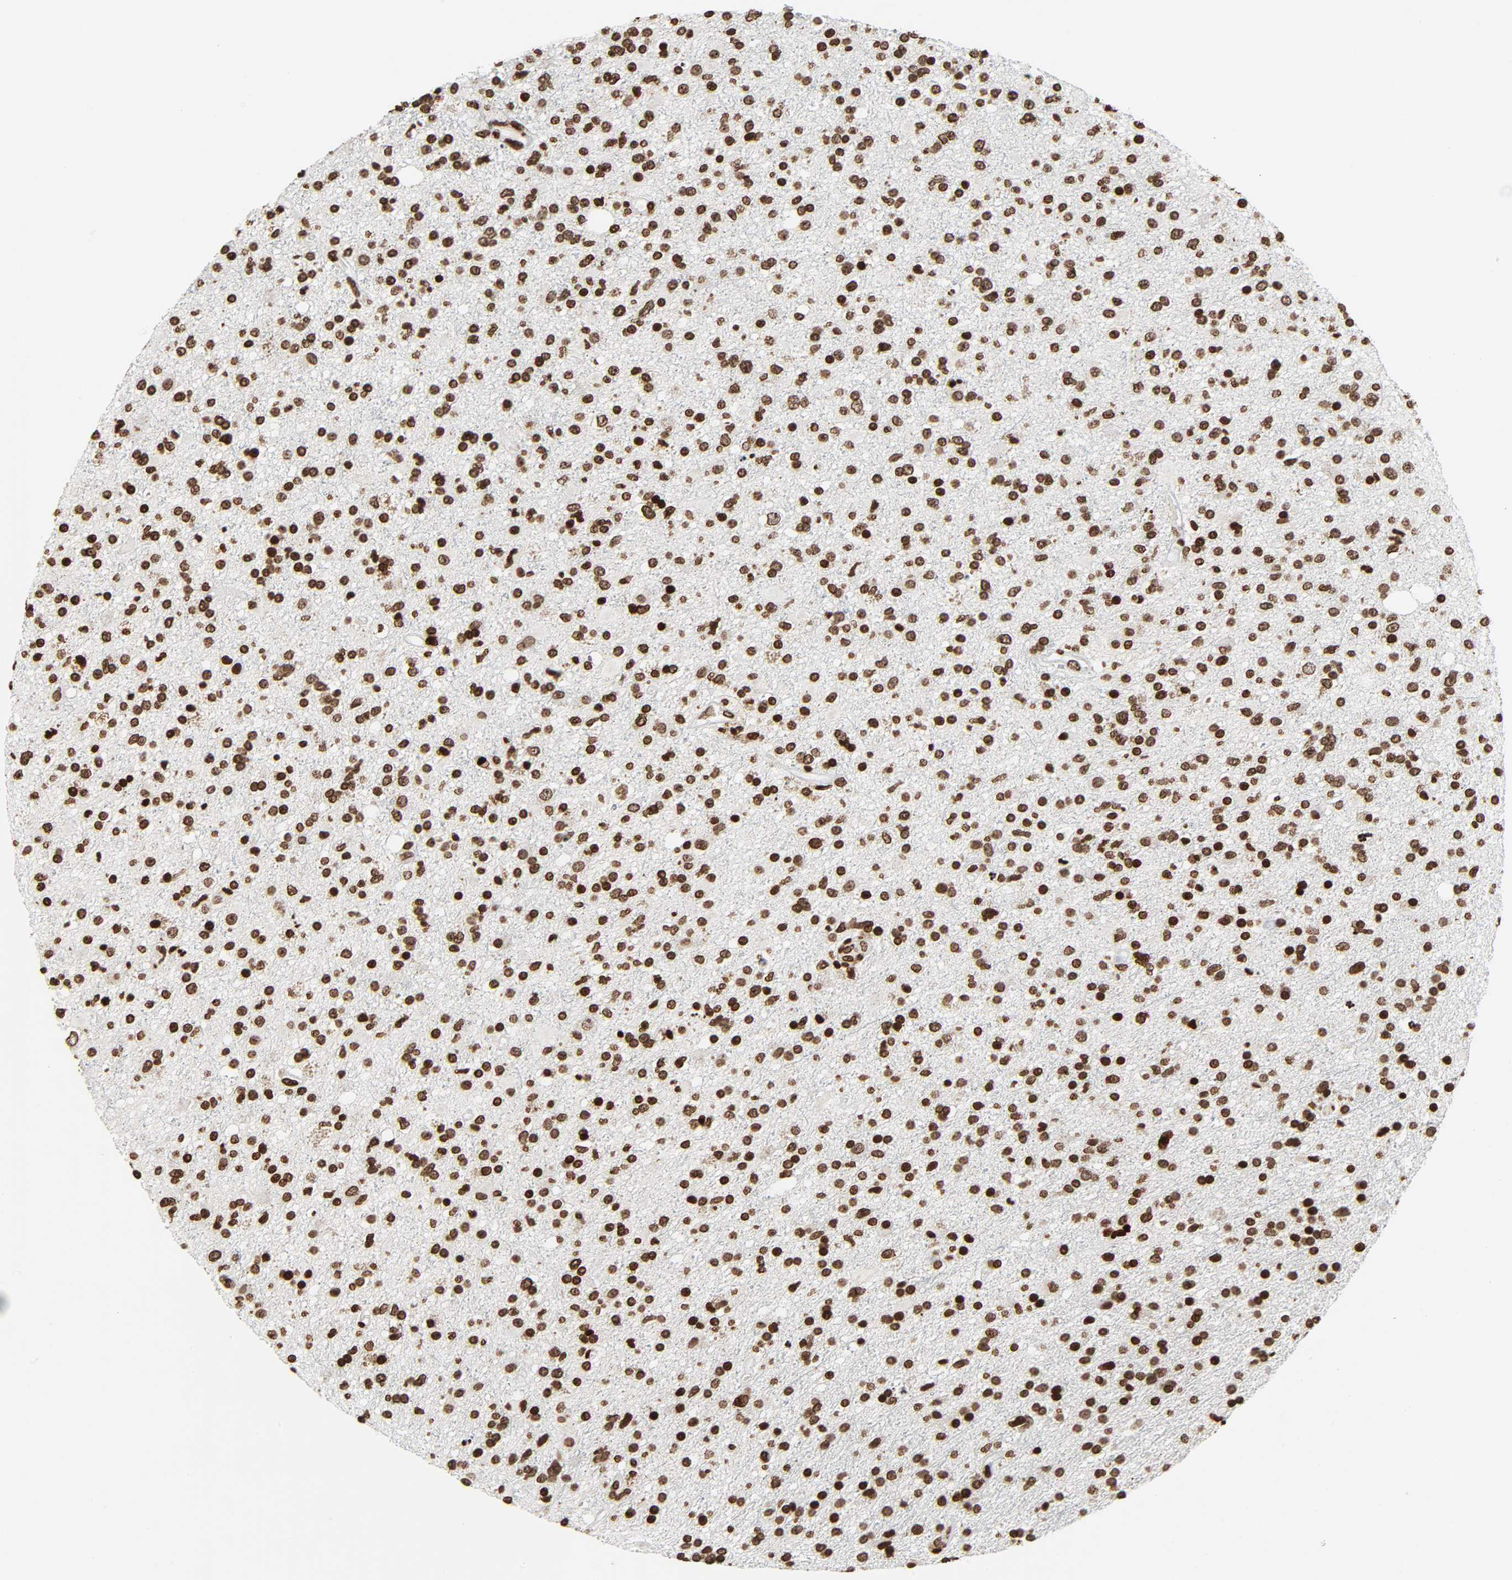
{"staining": {"intensity": "strong", "quantity": ">75%", "location": "nuclear"}, "tissue": "glioma", "cell_type": "Tumor cells", "image_type": "cancer", "snomed": [{"axis": "morphology", "description": "Glioma, malignant, High grade"}, {"axis": "topography", "description": "Brain"}], "caption": "Human malignant glioma (high-grade) stained for a protein (brown) shows strong nuclear positive staining in about >75% of tumor cells.", "gene": "RXRA", "patient": {"sex": "male", "age": 33}}